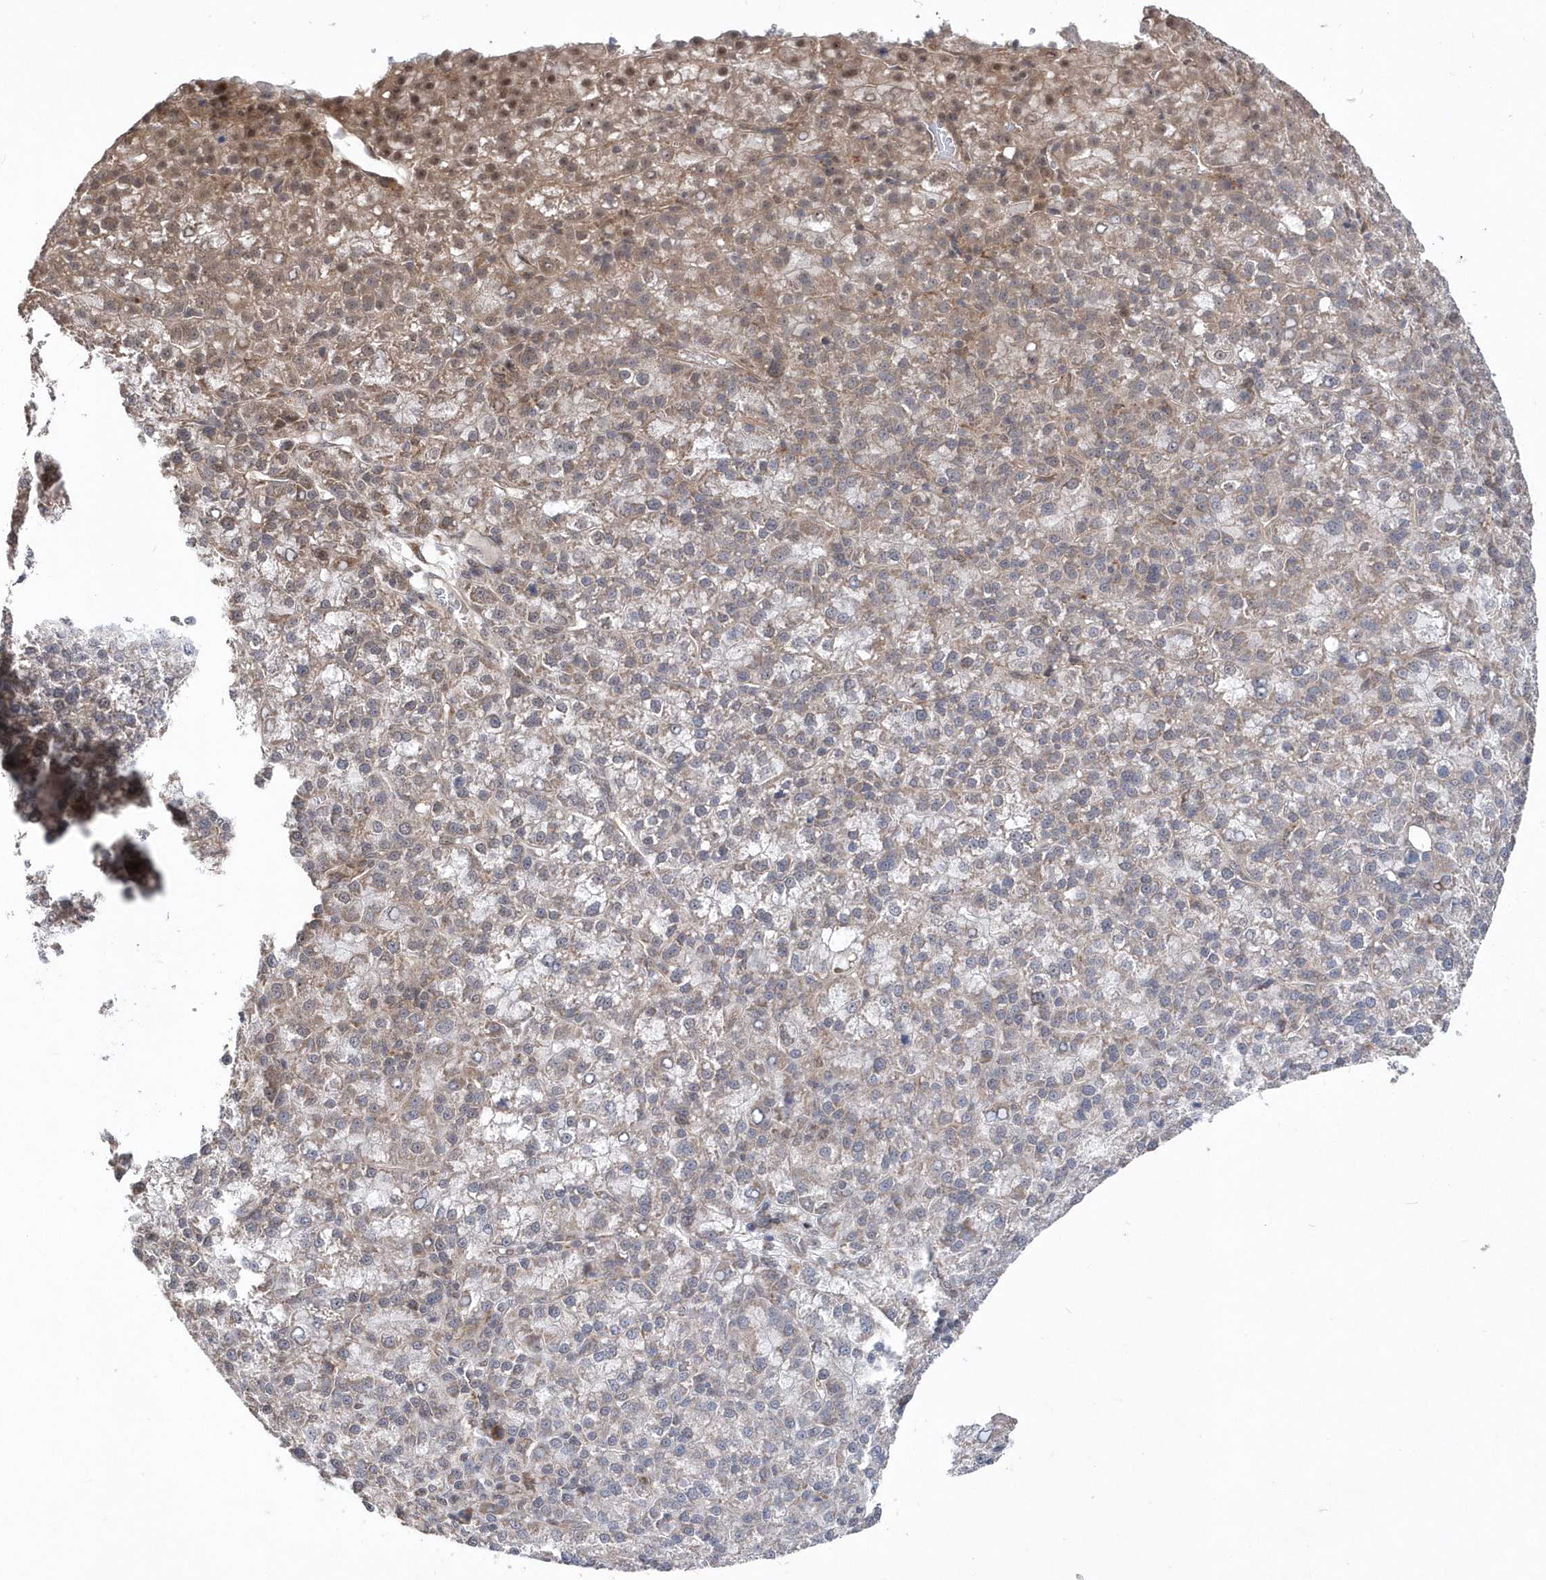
{"staining": {"intensity": "moderate", "quantity": "<25%", "location": "cytoplasmic/membranous,nuclear"}, "tissue": "liver cancer", "cell_type": "Tumor cells", "image_type": "cancer", "snomed": [{"axis": "morphology", "description": "Carcinoma, Hepatocellular, NOS"}, {"axis": "topography", "description": "Liver"}], "caption": "An image of human liver cancer stained for a protein shows moderate cytoplasmic/membranous and nuclear brown staining in tumor cells. Using DAB (3,3'-diaminobenzidine) (brown) and hematoxylin (blue) stains, captured at high magnification using brightfield microscopy.", "gene": "DALRD3", "patient": {"sex": "female", "age": 58}}